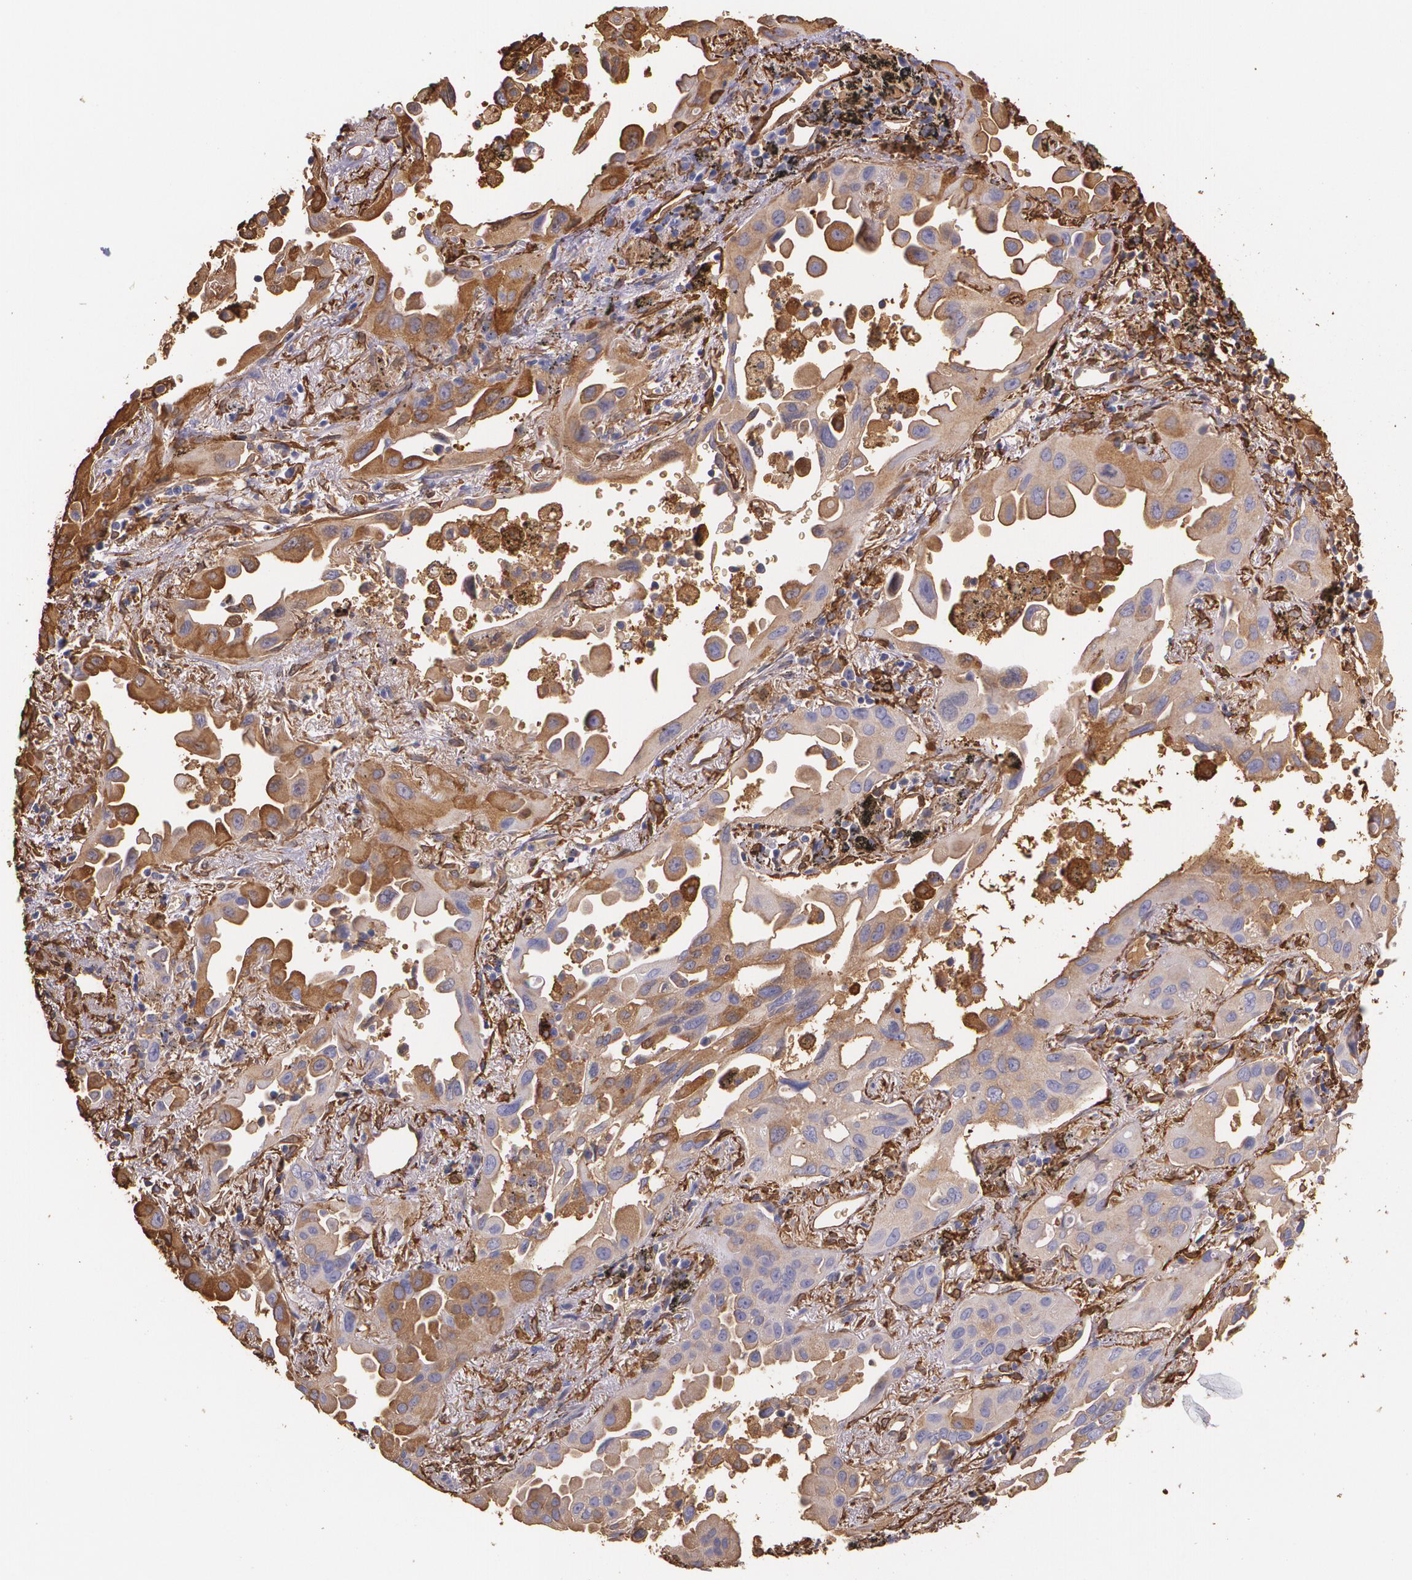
{"staining": {"intensity": "weak", "quantity": "25%-75%", "location": "cytoplasmic/membranous"}, "tissue": "lung cancer", "cell_type": "Tumor cells", "image_type": "cancer", "snomed": [{"axis": "morphology", "description": "Adenocarcinoma, NOS"}, {"axis": "topography", "description": "Lung"}], "caption": "An image of lung cancer stained for a protein exhibits weak cytoplasmic/membranous brown staining in tumor cells.", "gene": "MMP2", "patient": {"sex": "male", "age": 68}}